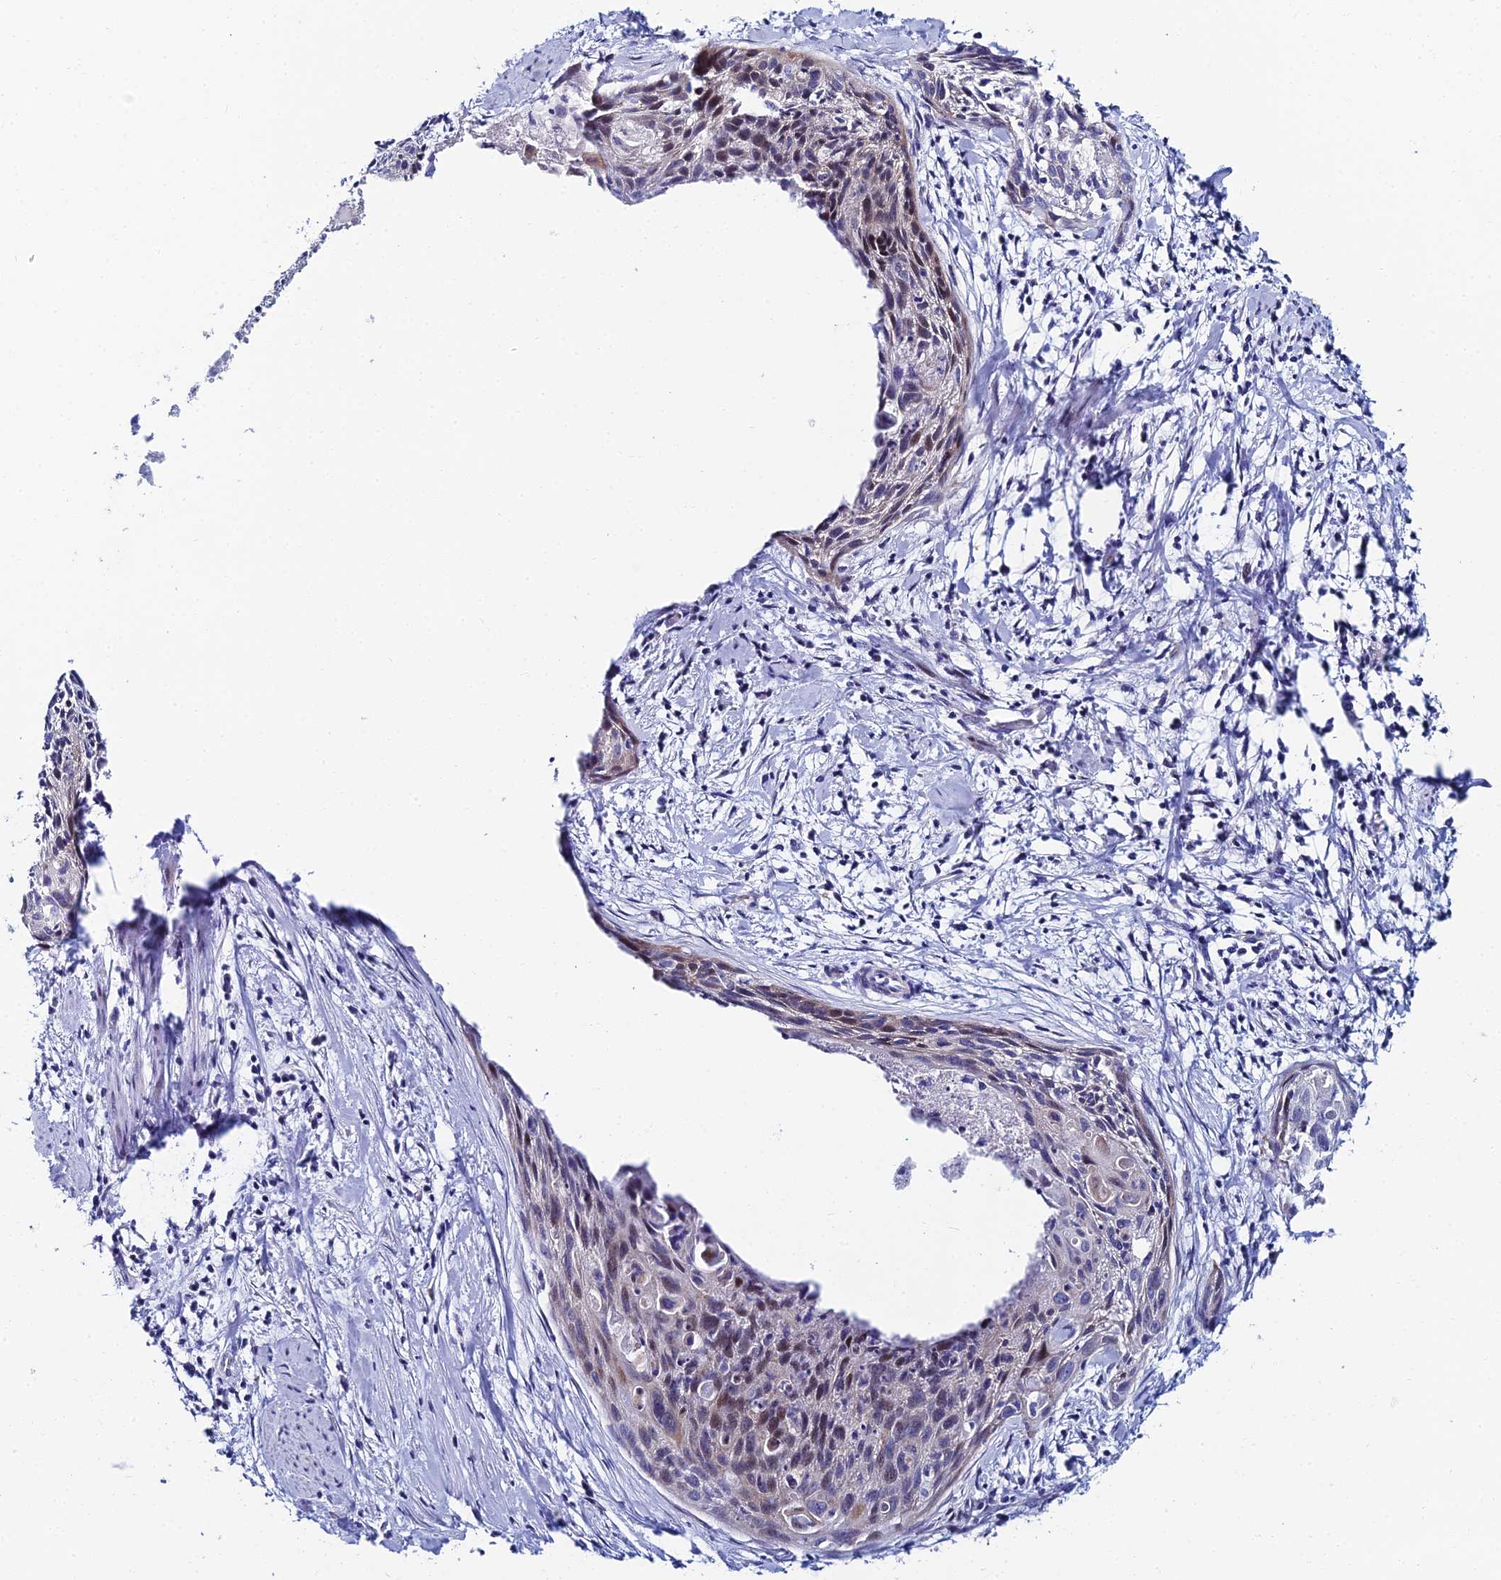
{"staining": {"intensity": "moderate", "quantity": "<25%", "location": "nuclear"}, "tissue": "cervical cancer", "cell_type": "Tumor cells", "image_type": "cancer", "snomed": [{"axis": "morphology", "description": "Squamous cell carcinoma, NOS"}, {"axis": "topography", "description": "Cervix"}], "caption": "Immunohistochemical staining of squamous cell carcinoma (cervical) exhibits moderate nuclear protein staining in approximately <25% of tumor cells. Immunohistochemistry (ihc) stains the protein of interest in brown and the nuclei are stained blue.", "gene": "HSPA1L", "patient": {"sex": "female", "age": 55}}